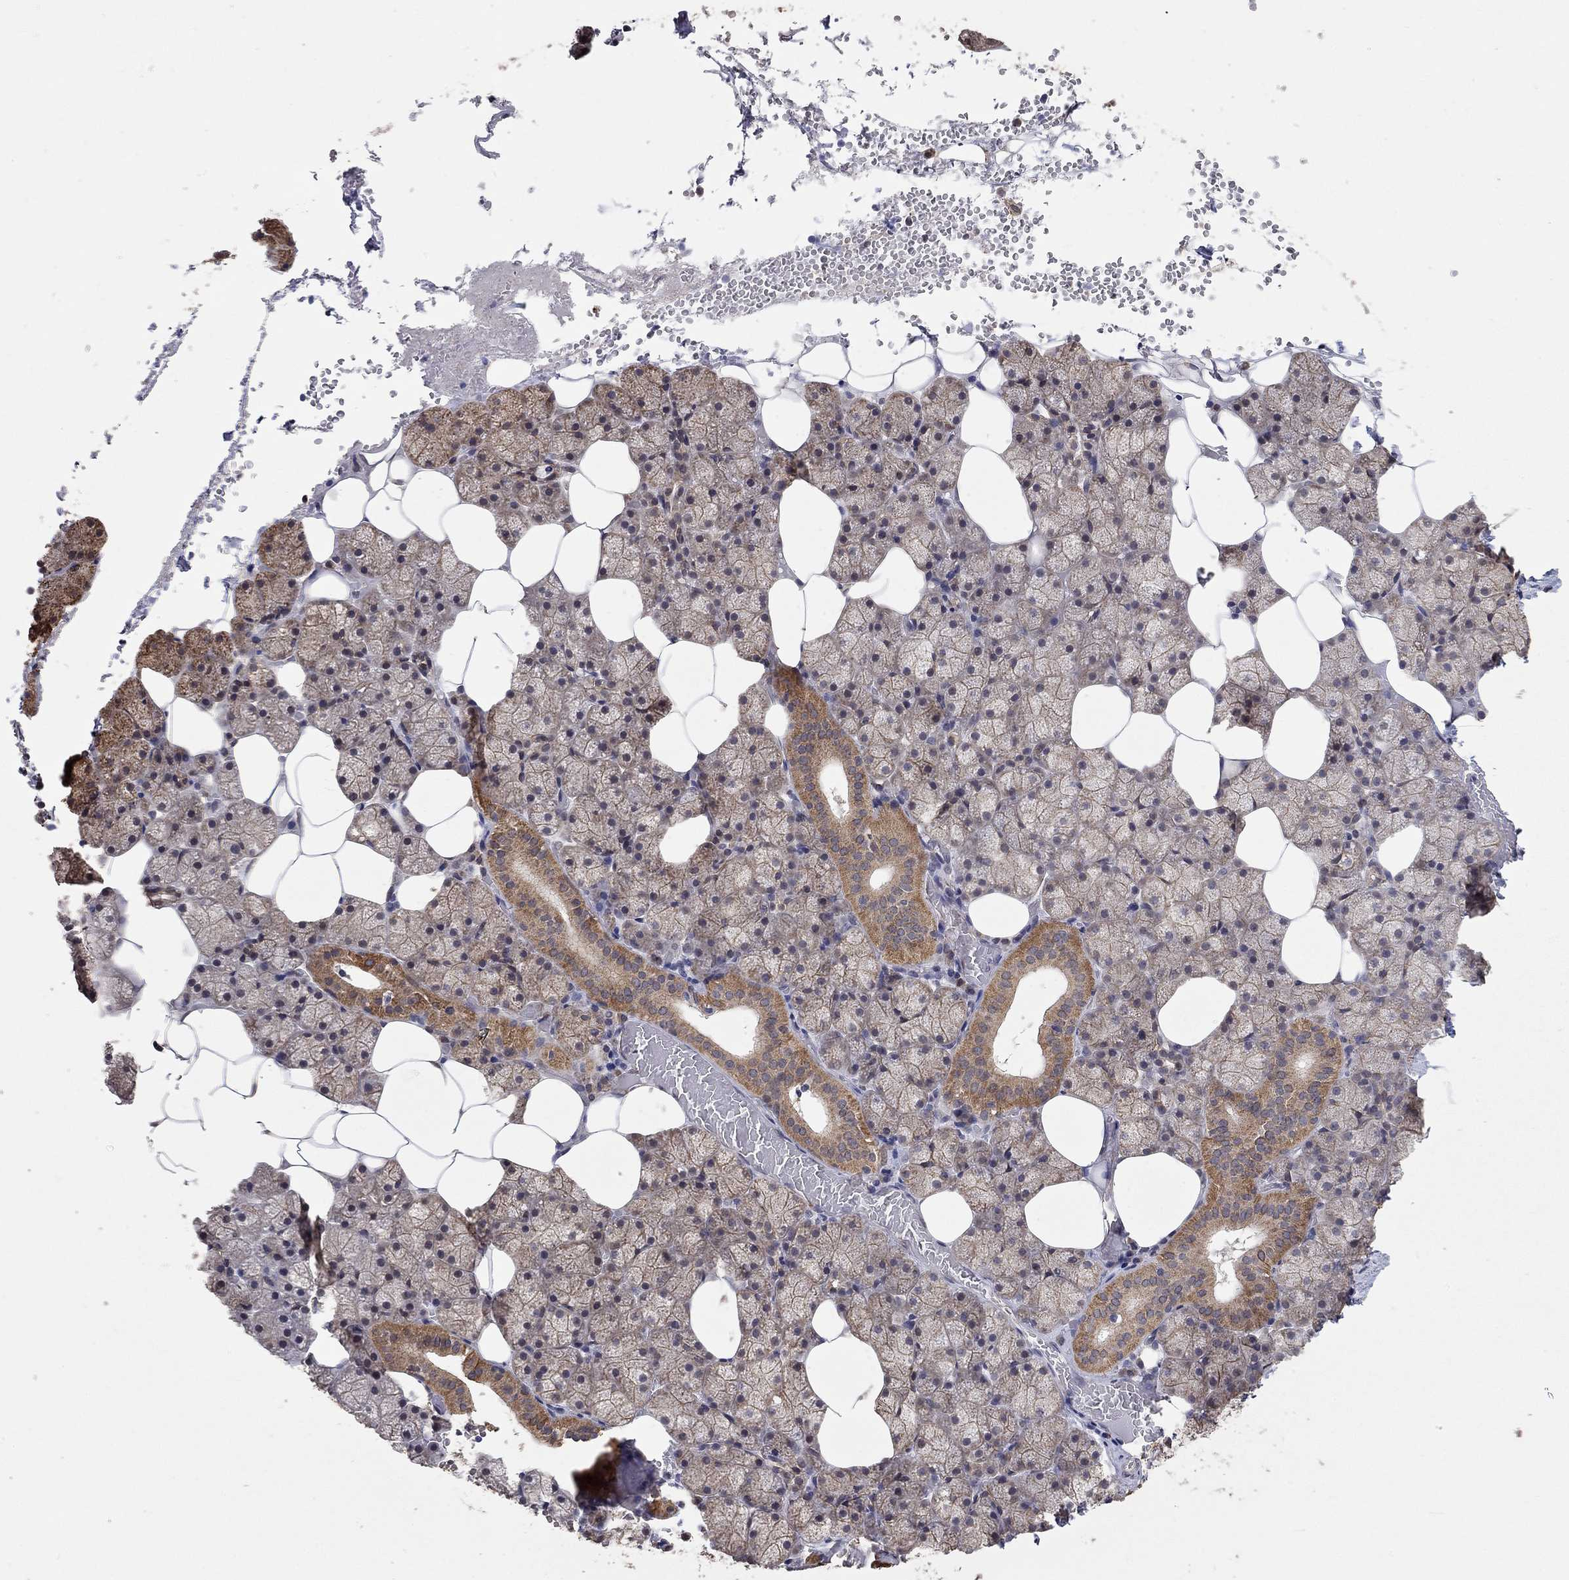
{"staining": {"intensity": "strong", "quantity": "25%-75%", "location": "cytoplasmic/membranous"}, "tissue": "salivary gland", "cell_type": "Glandular cells", "image_type": "normal", "snomed": [{"axis": "morphology", "description": "Normal tissue, NOS"}, {"axis": "topography", "description": "Salivary gland"}], "caption": "The photomicrograph shows immunohistochemical staining of unremarkable salivary gland. There is strong cytoplasmic/membranous expression is appreciated in approximately 25%-75% of glandular cells. The staining is performed using DAB (3,3'-diaminobenzidine) brown chromogen to label protein expression. The nuclei are counter-stained blue using hematoxylin.", "gene": "ANKRA2", "patient": {"sex": "male", "age": 38}}